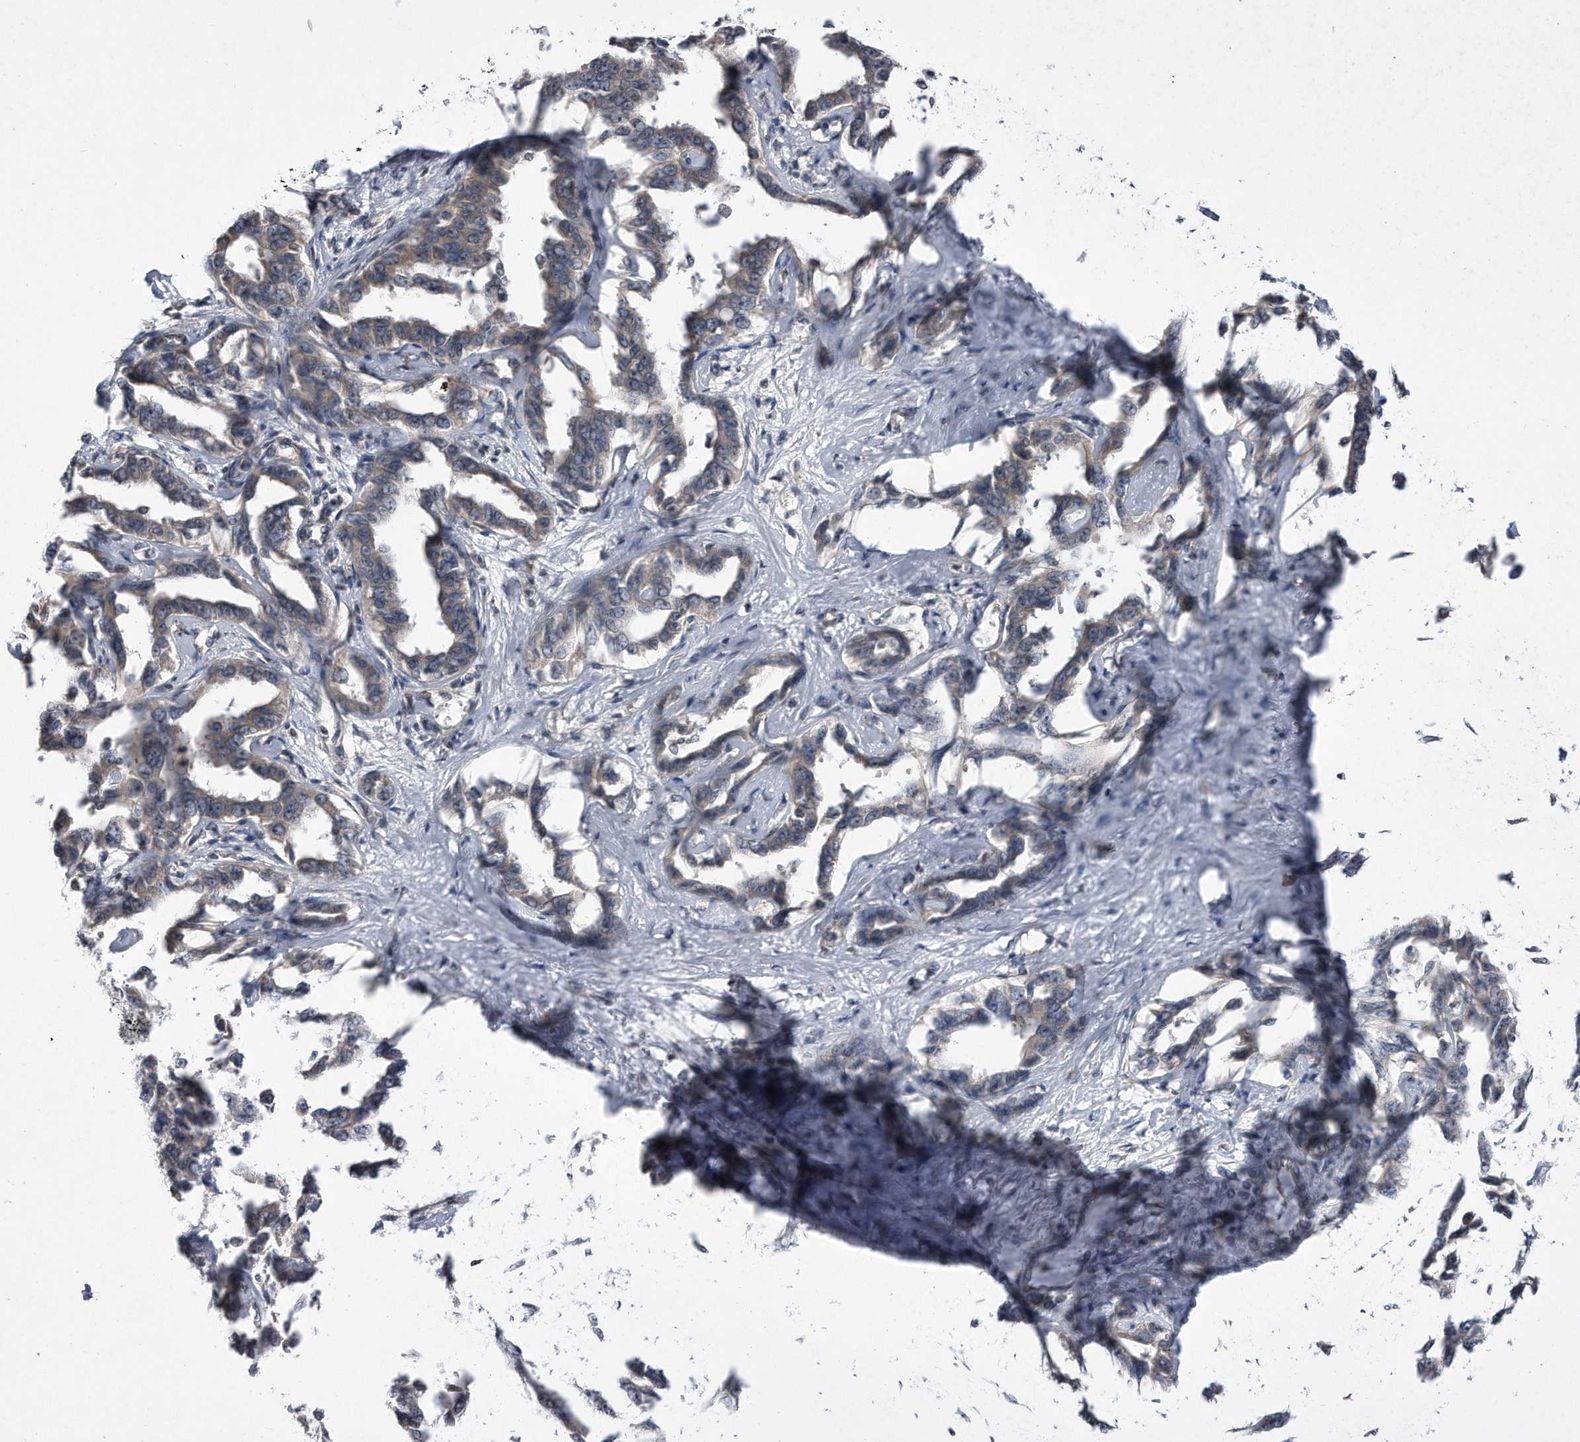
{"staining": {"intensity": "weak", "quantity": "<25%", "location": "cytoplasmic/membranous"}, "tissue": "liver cancer", "cell_type": "Tumor cells", "image_type": "cancer", "snomed": [{"axis": "morphology", "description": "Cholangiocarcinoma"}, {"axis": "topography", "description": "Liver"}], "caption": "The histopathology image demonstrates no staining of tumor cells in cholangiocarcinoma (liver).", "gene": "DAB1", "patient": {"sex": "male", "age": 59}}